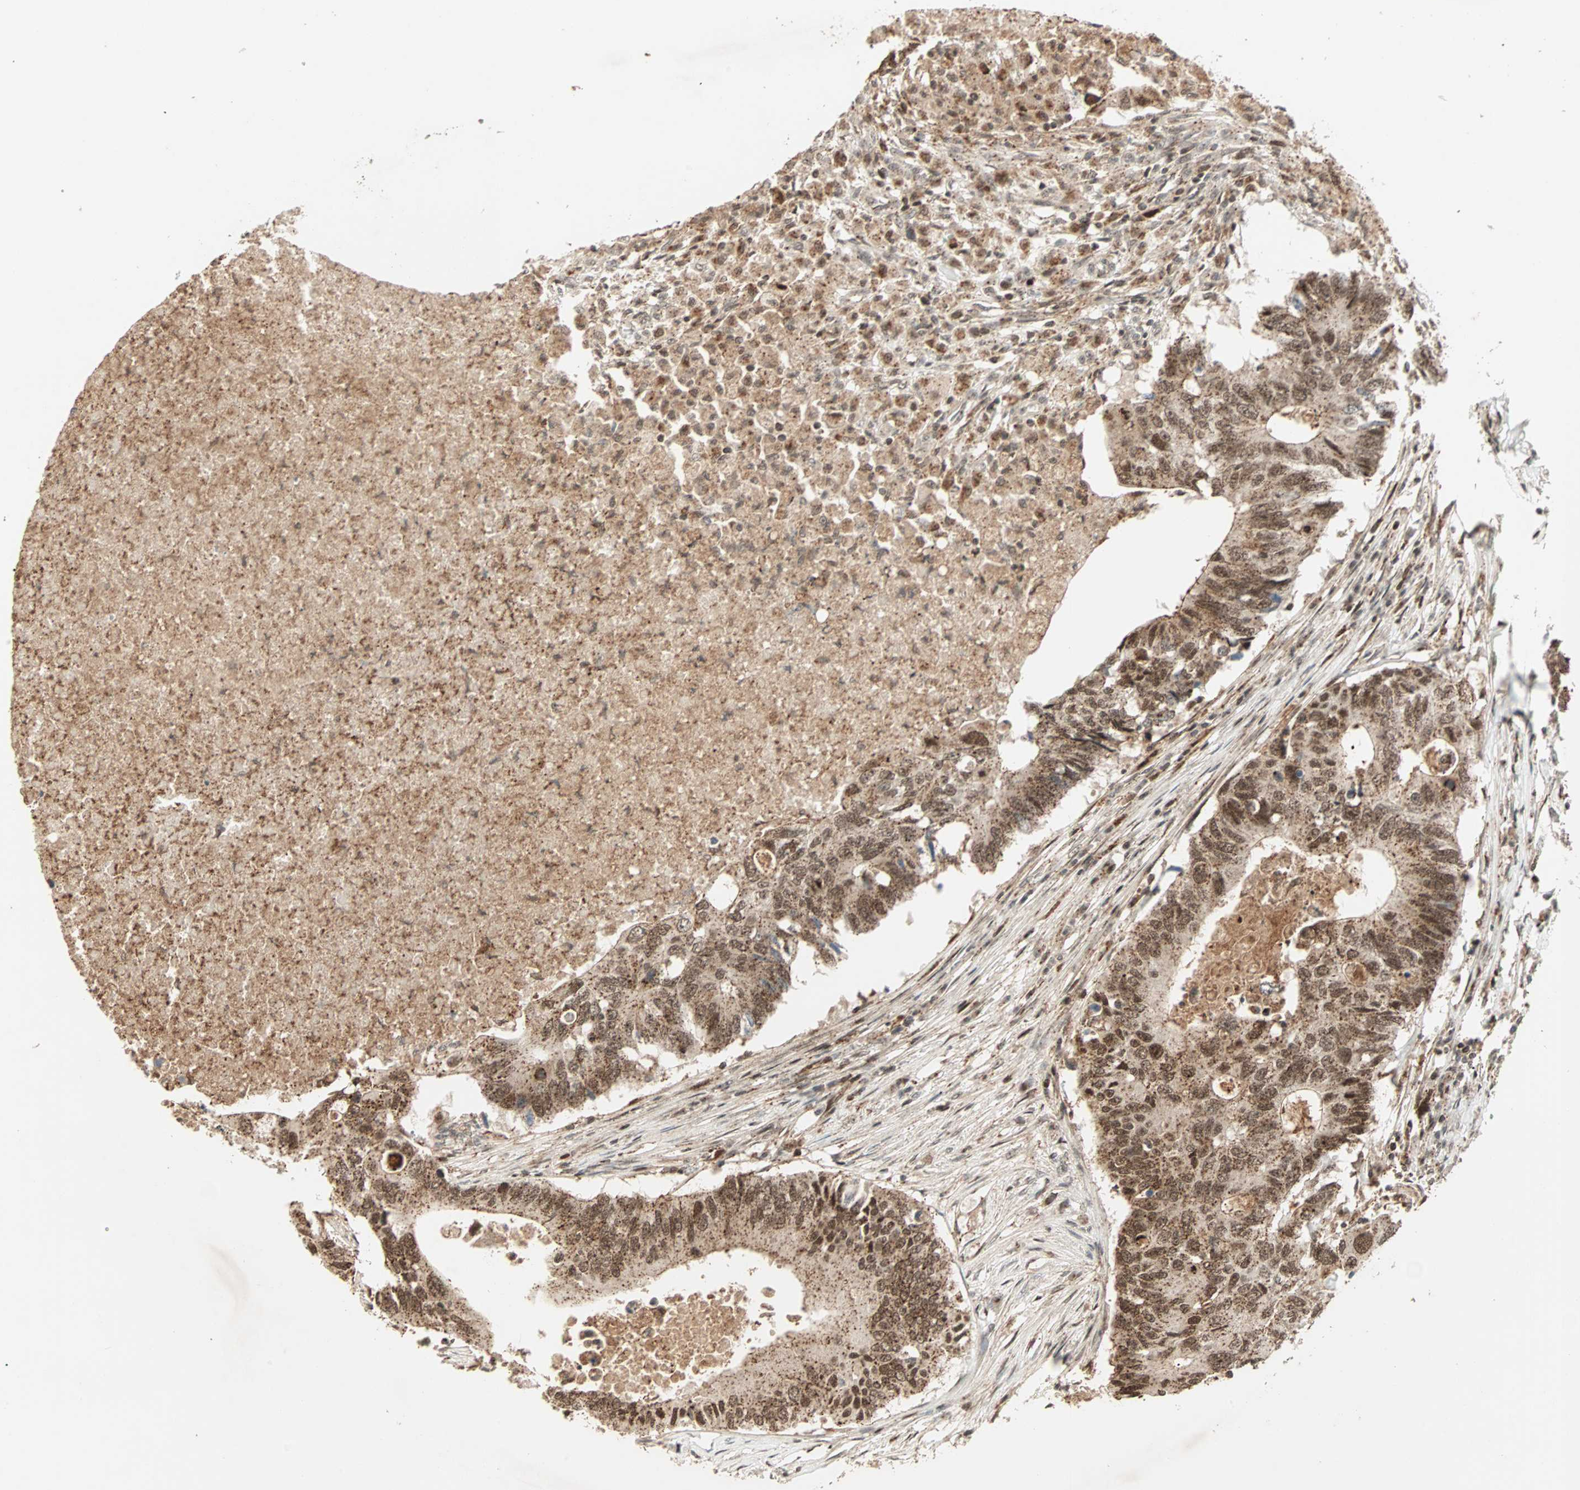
{"staining": {"intensity": "strong", "quantity": ">75%", "location": "cytoplasmic/membranous,nuclear"}, "tissue": "colorectal cancer", "cell_type": "Tumor cells", "image_type": "cancer", "snomed": [{"axis": "morphology", "description": "Adenocarcinoma, NOS"}, {"axis": "topography", "description": "Colon"}], "caption": "Colorectal cancer tissue reveals strong cytoplasmic/membranous and nuclear expression in about >75% of tumor cells, visualized by immunohistochemistry.", "gene": "ZBED9", "patient": {"sex": "male", "age": 71}}